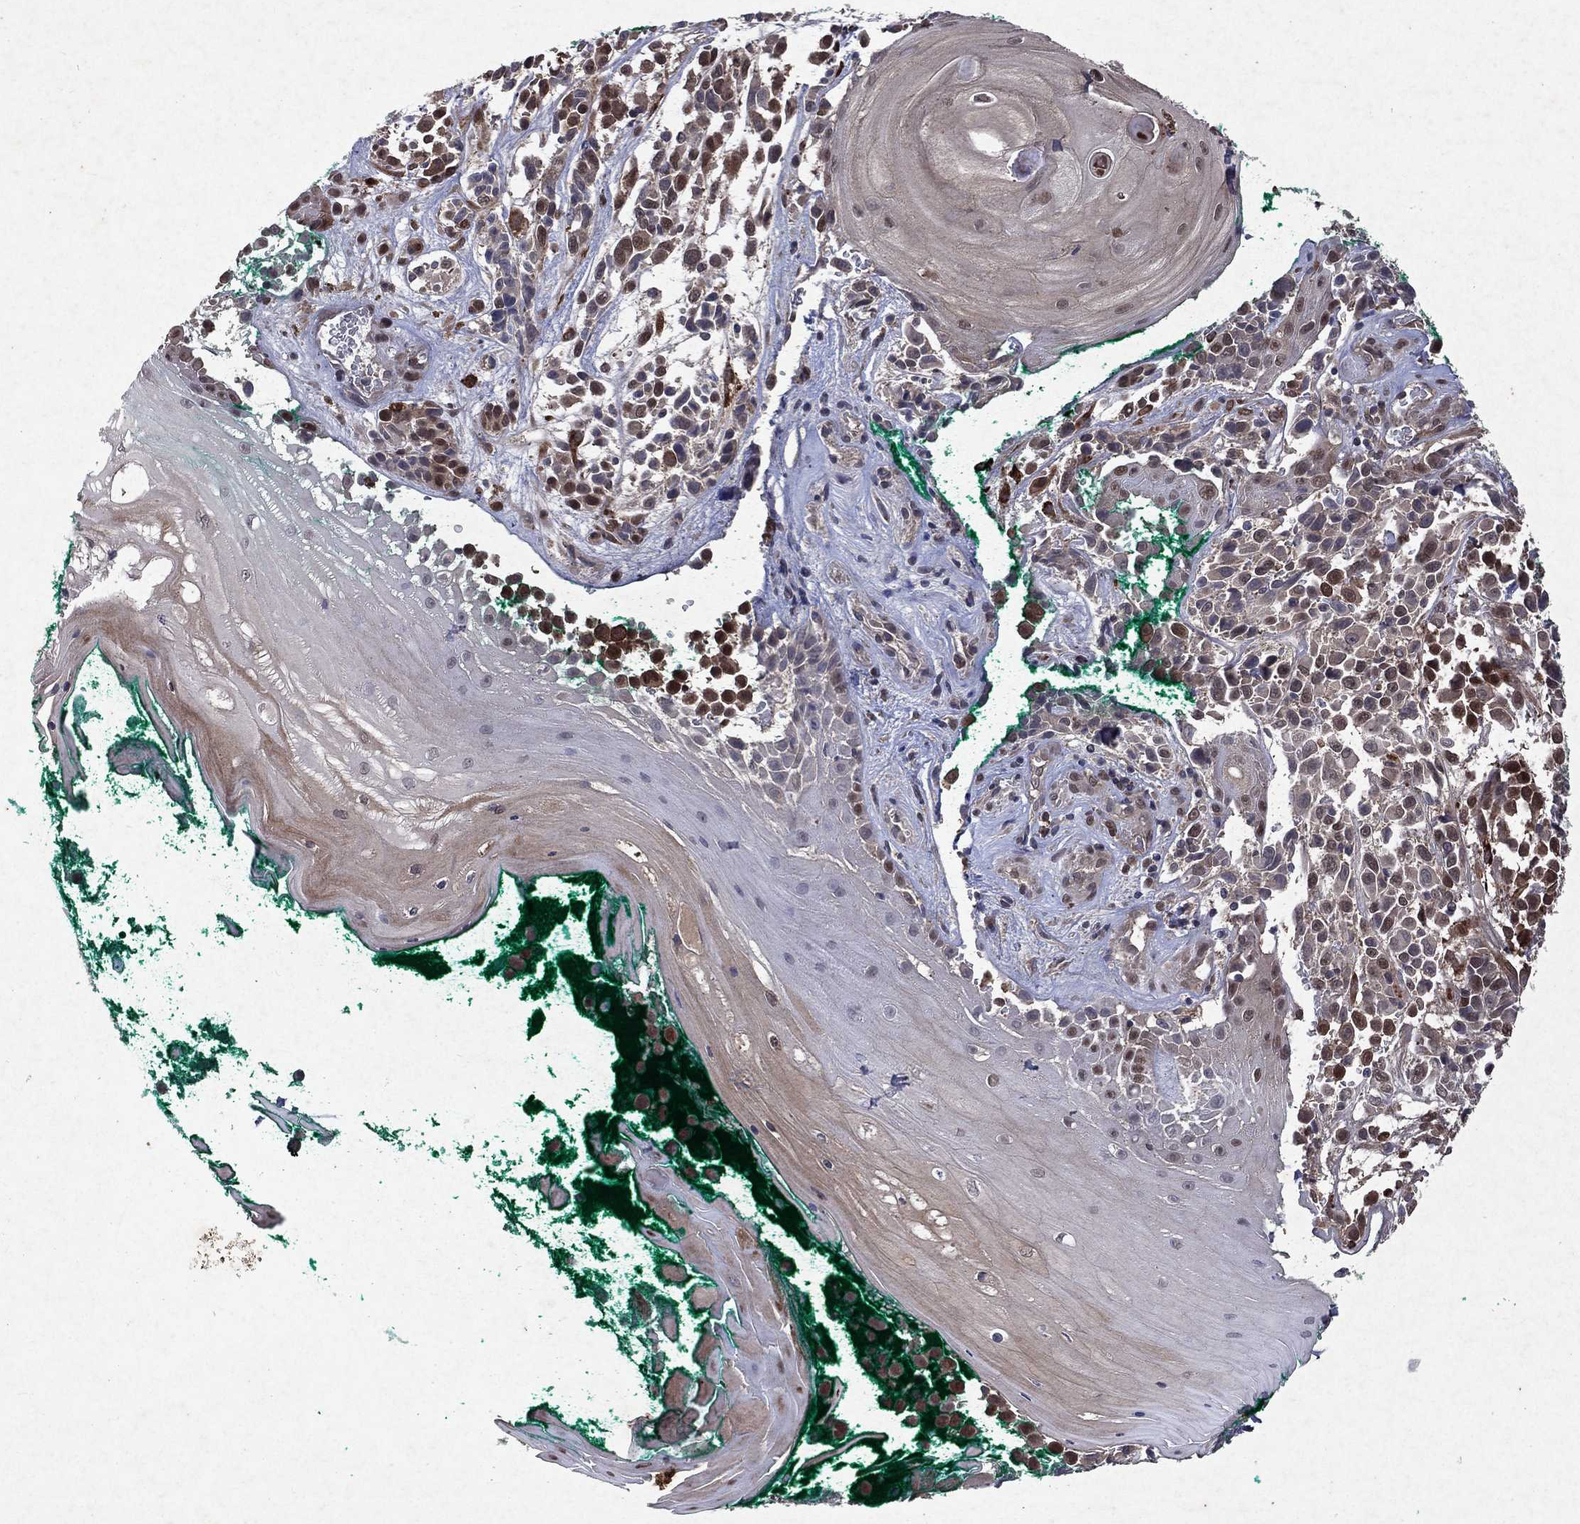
{"staining": {"intensity": "moderate", "quantity": "<25%", "location": "nuclear"}, "tissue": "melanoma", "cell_type": "Tumor cells", "image_type": "cancer", "snomed": [{"axis": "morphology", "description": "Malignant melanoma, NOS"}, {"axis": "topography", "description": "Skin"}], "caption": "This micrograph demonstrates malignant melanoma stained with IHC to label a protein in brown. The nuclear of tumor cells show moderate positivity for the protein. Nuclei are counter-stained blue.", "gene": "MTAP", "patient": {"sex": "female", "age": 88}}